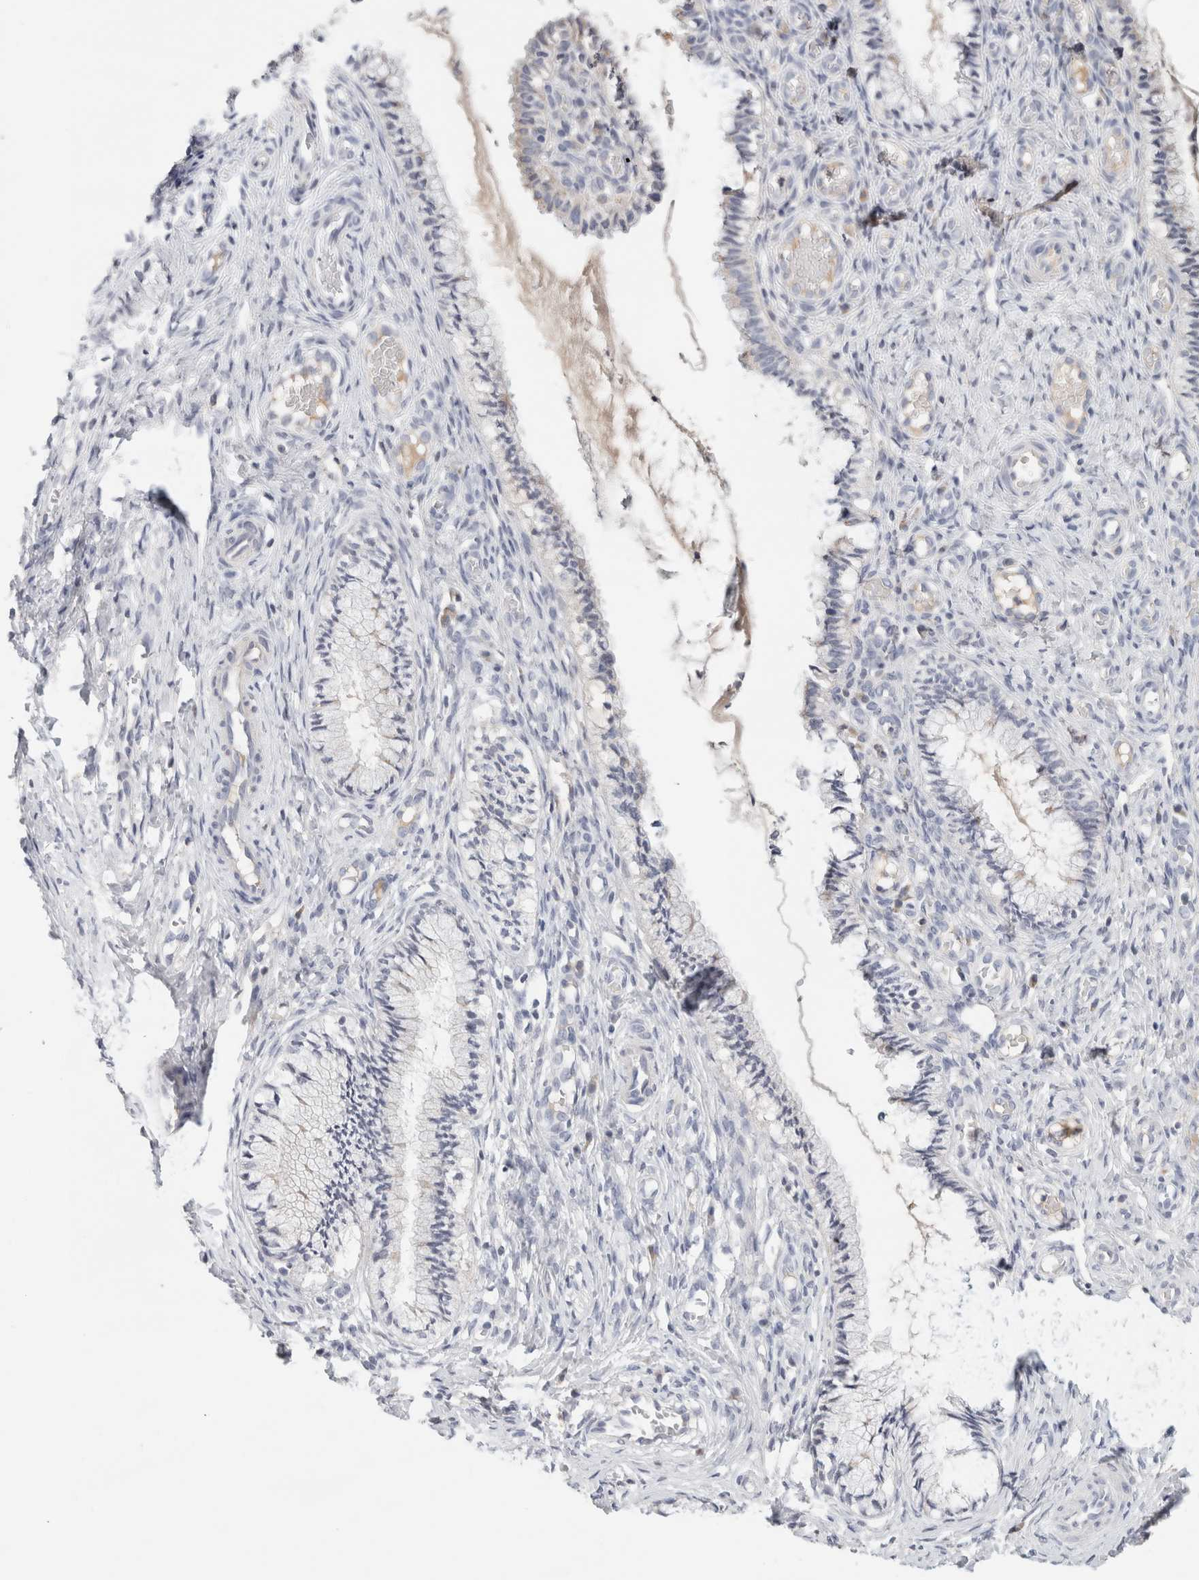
{"staining": {"intensity": "negative", "quantity": "none", "location": "none"}, "tissue": "cervix", "cell_type": "Glandular cells", "image_type": "normal", "snomed": [{"axis": "morphology", "description": "Normal tissue, NOS"}, {"axis": "topography", "description": "Cervix"}], "caption": "Cervix was stained to show a protein in brown. There is no significant expression in glandular cells.", "gene": "STK31", "patient": {"sex": "female", "age": 27}}